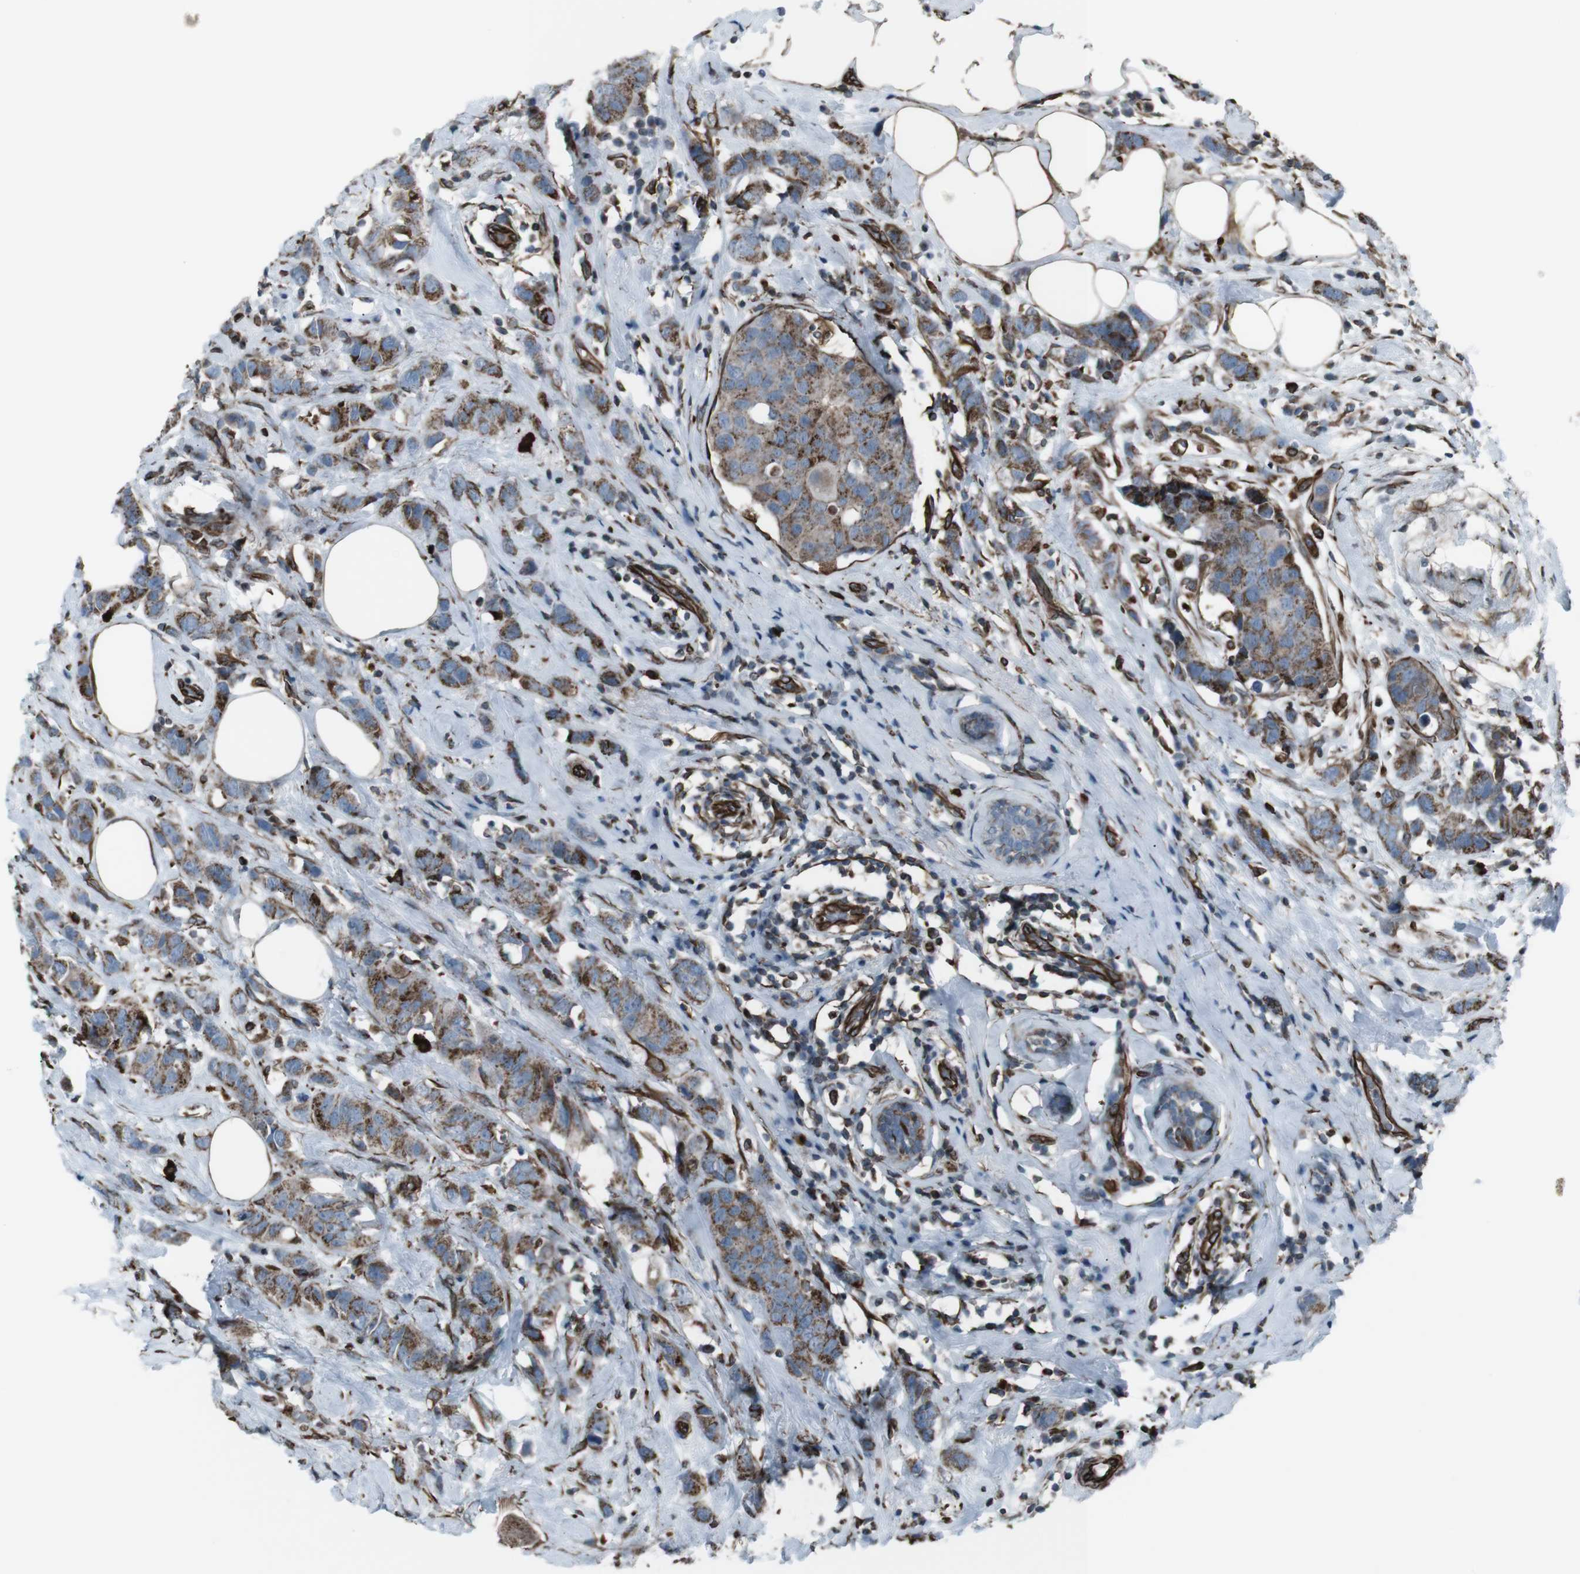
{"staining": {"intensity": "strong", "quantity": ">75%", "location": "cytoplasmic/membranous"}, "tissue": "breast cancer", "cell_type": "Tumor cells", "image_type": "cancer", "snomed": [{"axis": "morphology", "description": "Normal tissue, NOS"}, {"axis": "morphology", "description": "Duct carcinoma"}, {"axis": "topography", "description": "Breast"}], "caption": "Human invasive ductal carcinoma (breast) stained for a protein (brown) shows strong cytoplasmic/membranous positive positivity in about >75% of tumor cells.", "gene": "TMEM141", "patient": {"sex": "female", "age": 50}}